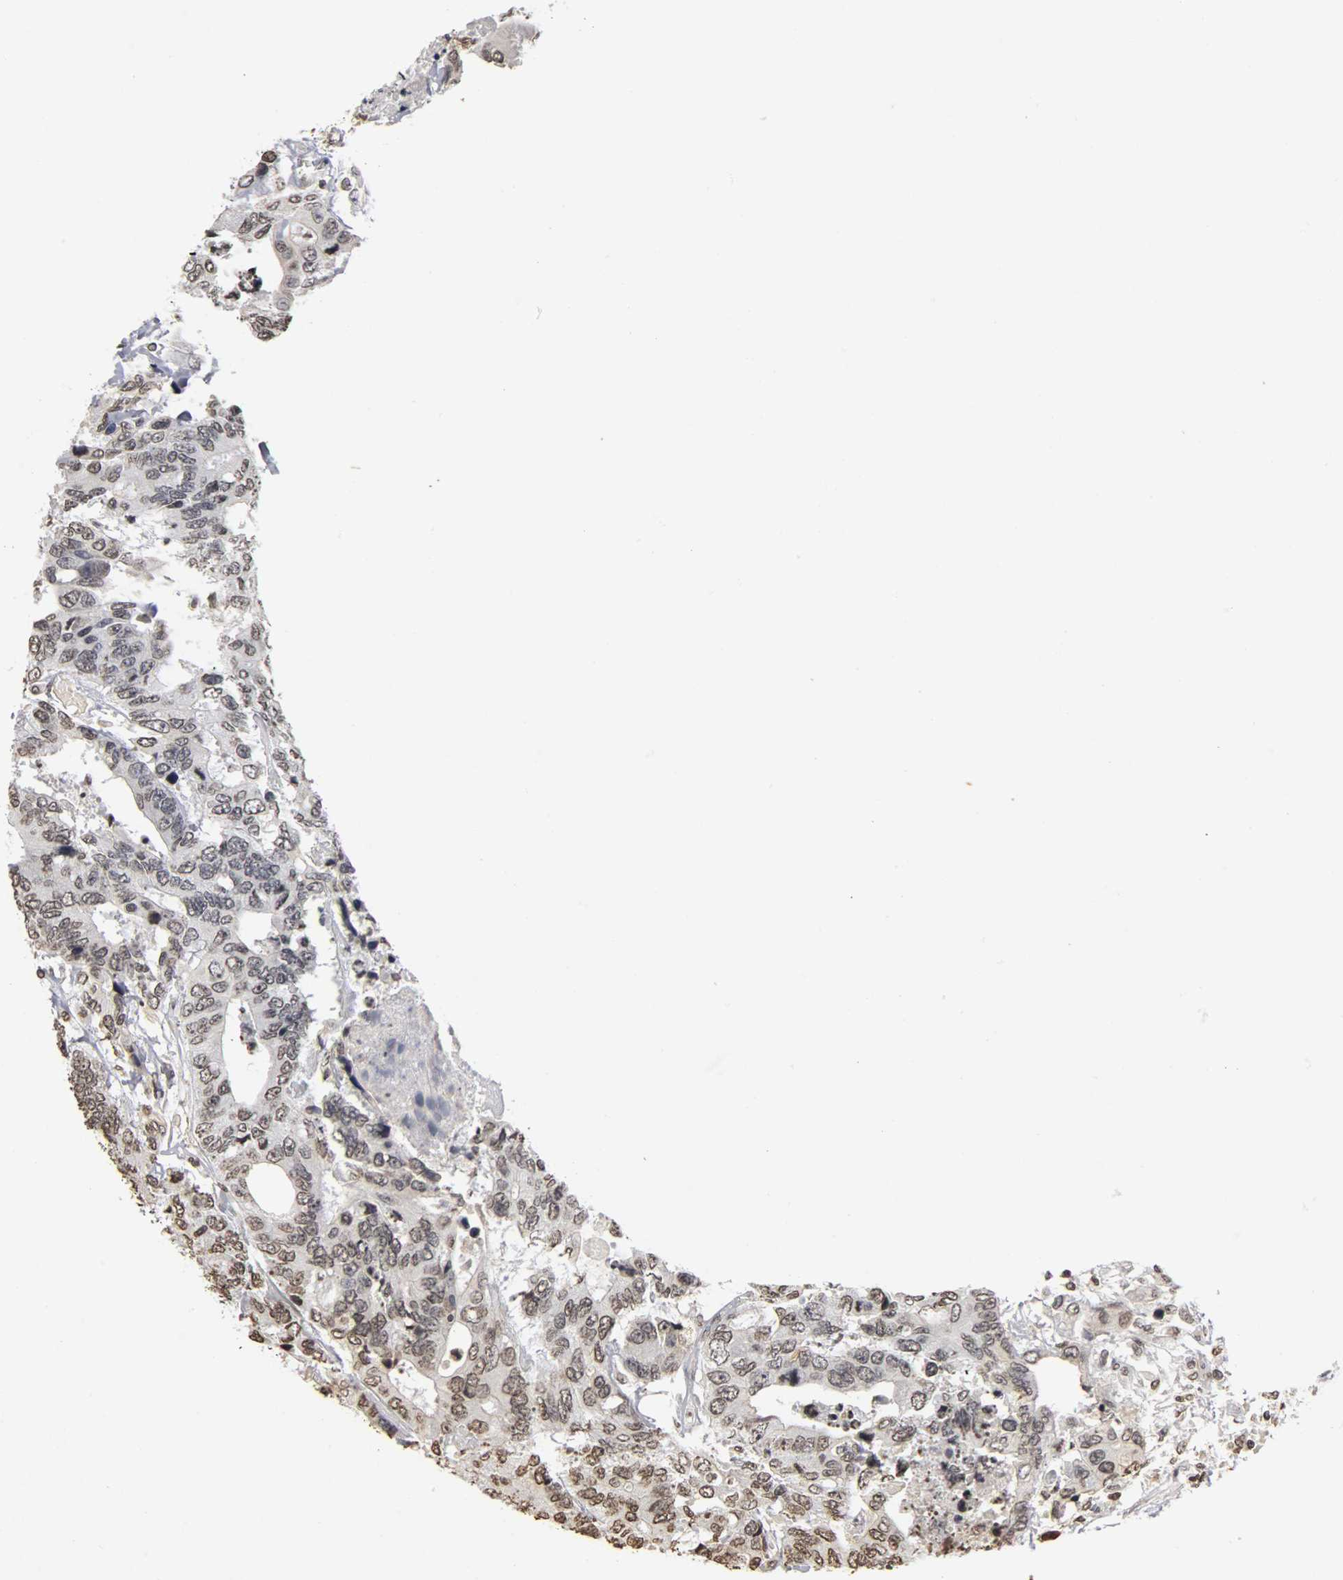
{"staining": {"intensity": "weak", "quantity": "25%-75%", "location": "nuclear"}, "tissue": "colorectal cancer", "cell_type": "Tumor cells", "image_type": "cancer", "snomed": [{"axis": "morphology", "description": "Adenocarcinoma, NOS"}, {"axis": "topography", "description": "Rectum"}], "caption": "Immunohistochemistry staining of adenocarcinoma (colorectal), which reveals low levels of weak nuclear positivity in about 25%-75% of tumor cells indicating weak nuclear protein expression. The staining was performed using DAB (3,3'-diaminobenzidine) (brown) for protein detection and nuclei were counterstained in hematoxylin (blue).", "gene": "ERCC2", "patient": {"sex": "male", "age": 55}}